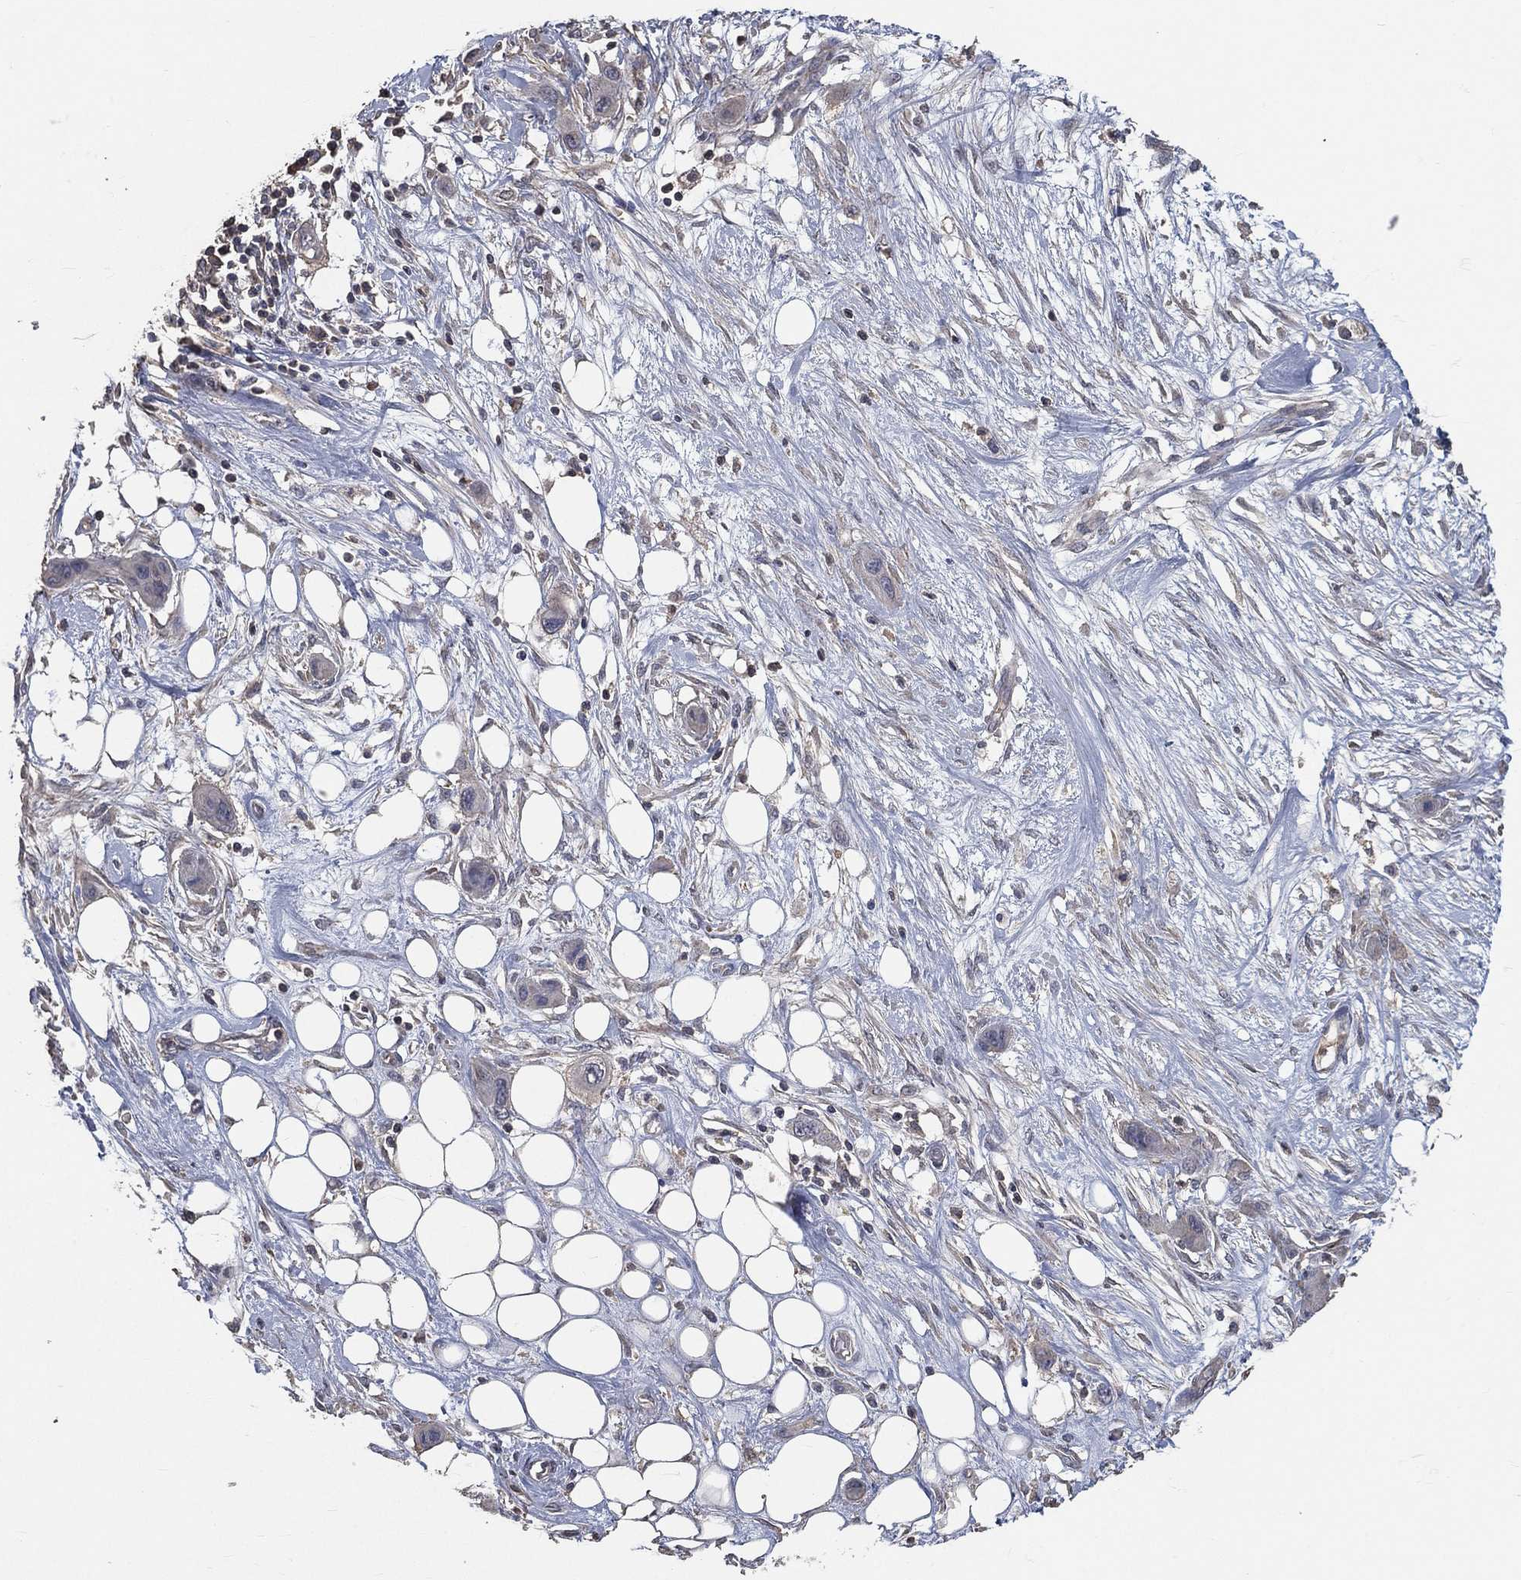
{"staining": {"intensity": "negative", "quantity": "none", "location": "none"}, "tissue": "skin cancer", "cell_type": "Tumor cells", "image_type": "cancer", "snomed": [{"axis": "morphology", "description": "Squamous cell carcinoma, NOS"}, {"axis": "topography", "description": "Skin"}], "caption": "The image shows no staining of tumor cells in squamous cell carcinoma (skin).", "gene": "SNAP25", "patient": {"sex": "male", "age": 79}}